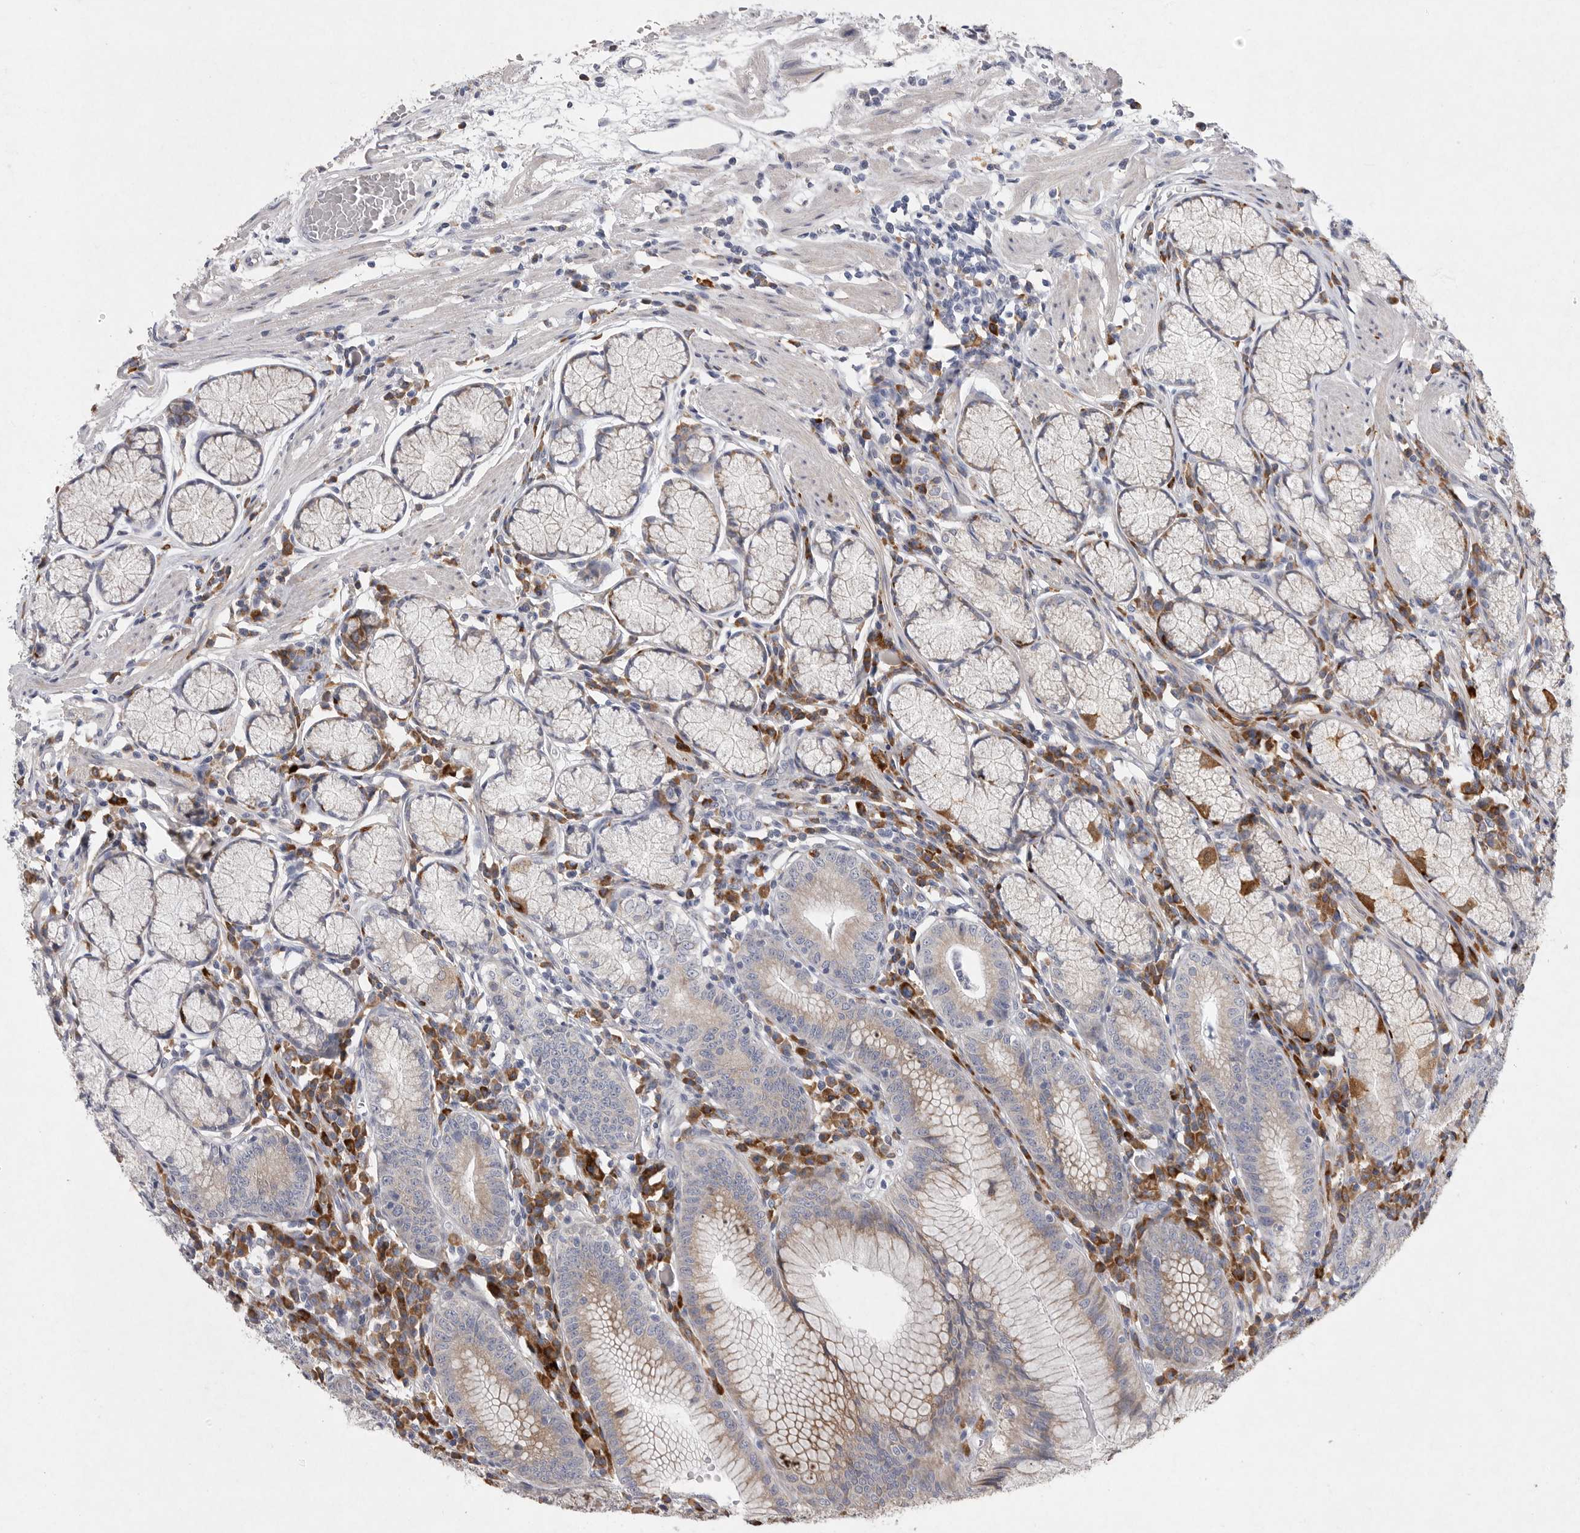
{"staining": {"intensity": "moderate", "quantity": "25%-75%", "location": "cytoplasmic/membranous"}, "tissue": "stomach", "cell_type": "Glandular cells", "image_type": "normal", "snomed": [{"axis": "morphology", "description": "Normal tissue, NOS"}, {"axis": "topography", "description": "Stomach"}], "caption": "IHC micrograph of benign stomach: stomach stained using immunohistochemistry displays medium levels of moderate protein expression localized specifically in the cytoplasmic/membranous of glandular cells, appearing as a cytoplasmic/membranous brown color.", "gene": "EDEM3", "patient": {"sex": "male", "age": 55}}